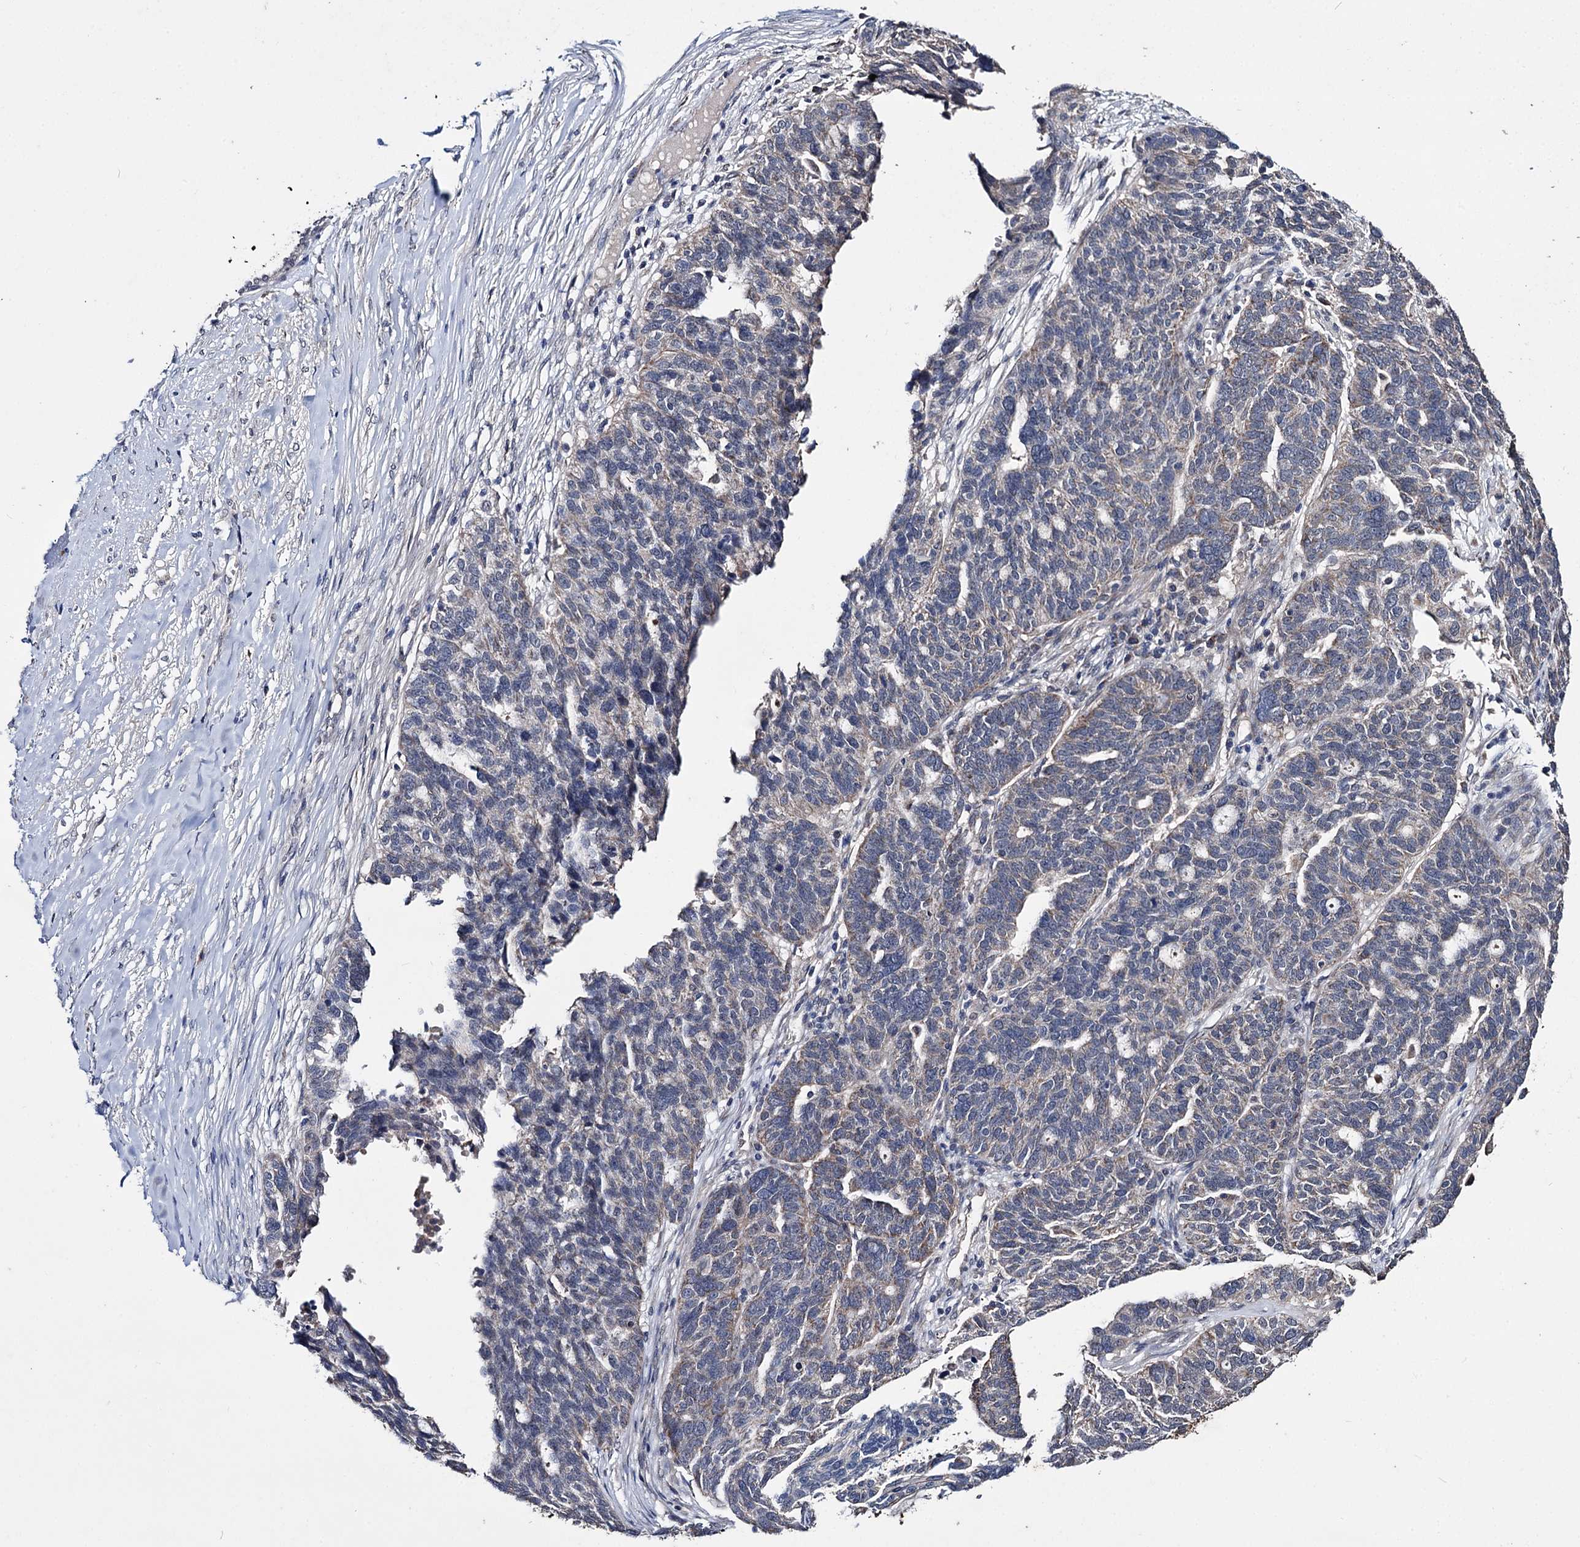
{"staining": {"intensity": "weak", "quantity": "25%-75%", "location": "cytoplasmic/membranous"}, "tissue": "ovarian cancer", "cell_type": "Tumor cells", "image_type": "cancer", "snomed": [{"axis": "morphology", "description": "Cystadenocarcinoma, serous, NOS"}, {"axis": "topography", "description": "Ovary"}], "caption": "Ovarian cancer stained with DAB IHC exhibits low levels of weak cytoplasmic/membranous staining in about 25%-75% of tumor cells.", "gene": "CLPB", "patient": {"sex": "female", "age": 59}}